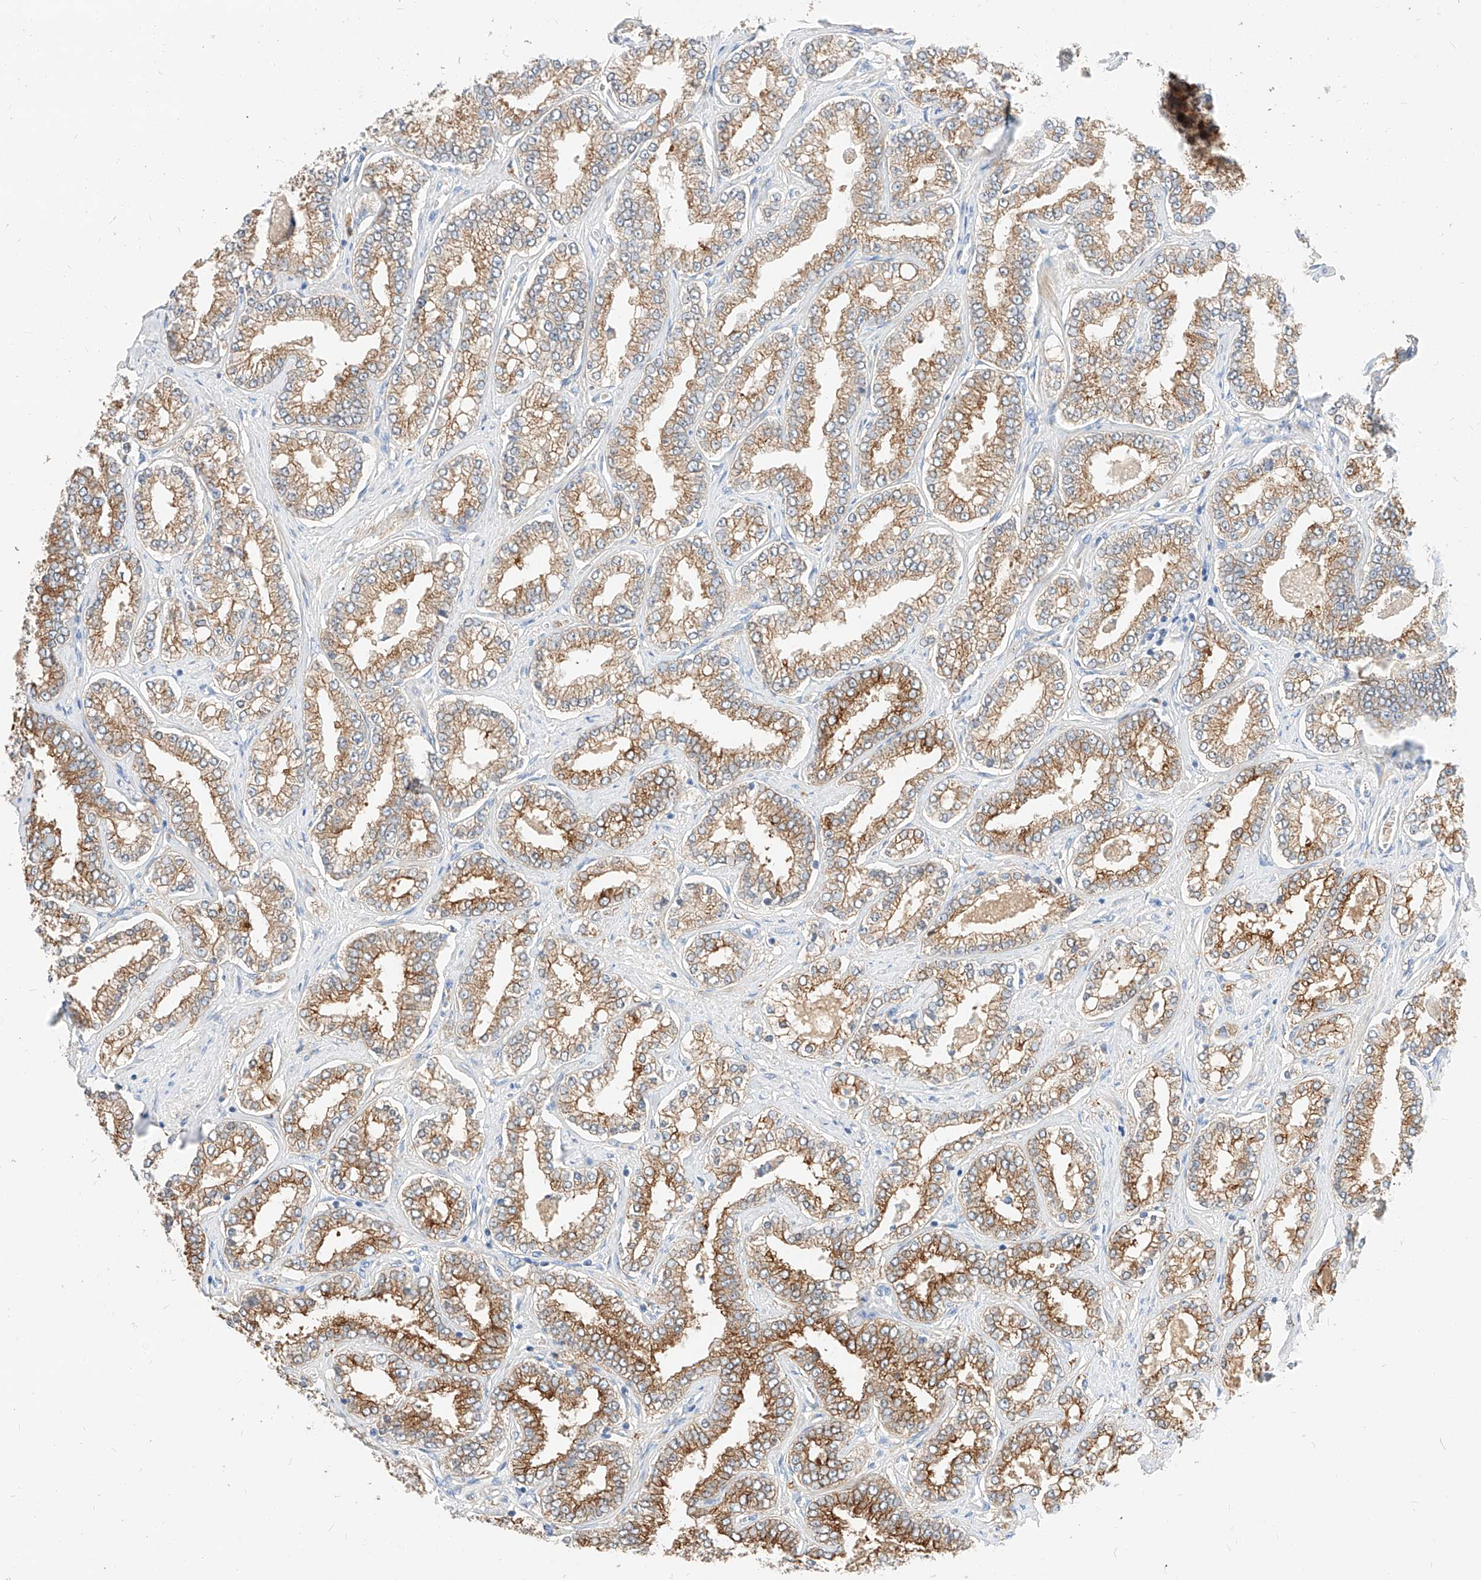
{"staining": {"intensity": "moderate", "quantity": ">75%", "location": "cytoplasmic/membranous"}, "tissue": "prostate cancer", "cell_type": "Tumor cells", "image_type": "cancer", "snomed": [{"axis": "morphology", "description": "Normal tissue, NOS"}, {"axis": "morphology", "description": "Adenocarcinoma, High grade"}, {"axis": "topography", "description": "Prostate"}], "caption": "Brown immunohistochemical staining in prostate adenocarcinoma (high-grade) displays moderate cytoplasmic/membranous expression in about >75% of tumor cells.", "gene": "MAP7", "patient": {"sex": "male", "age": 83}}